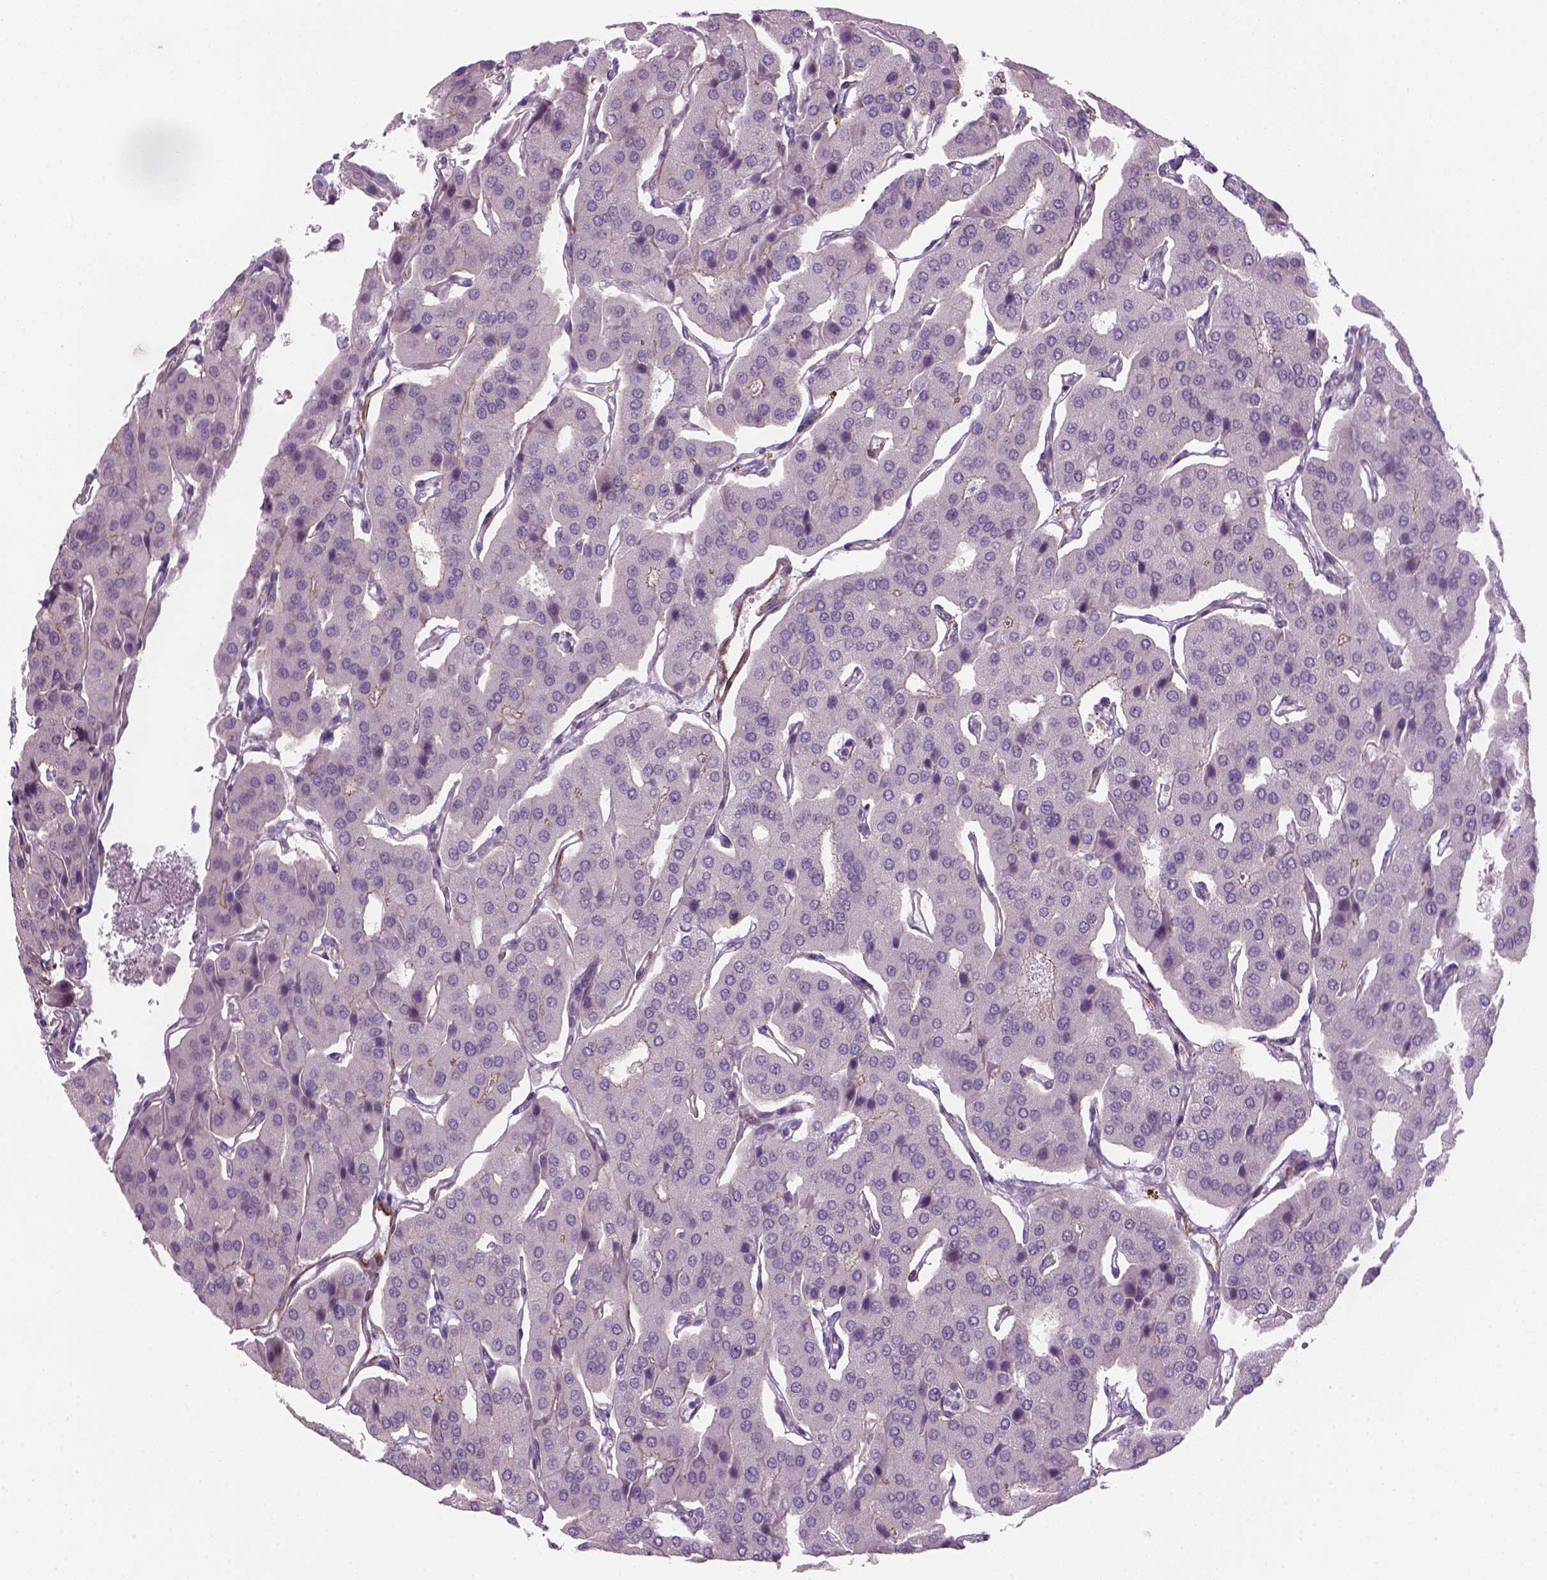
{"staining": {"intensity": "negative", "quantity": "none", "location": "none"}, "tissue": "parathyroid gland", "cell_type": "Glandular cells", "image_type": "normal", "snomed": [{"axis": "morphology", "description": "Normal tissue, NOS"}, {"axis": "morphology", "description": "Adenoma, NOS"}, {"axis": "topography", "description": "Parathyroid gland"}], "caption": "Immunohistochemistry (IHC) histopathology image of unremarkable parathyroid gland: human parathyroid gland stained with DAB (3,3'-diaminobenzidine) reveals no significant protein staining in glandular cells. (DAB (3,3'-diaminobenzidine) immunohistochemistry, high magnification).", "gene": "RRS1", "patient": {"sex": "female", "age": 86}}